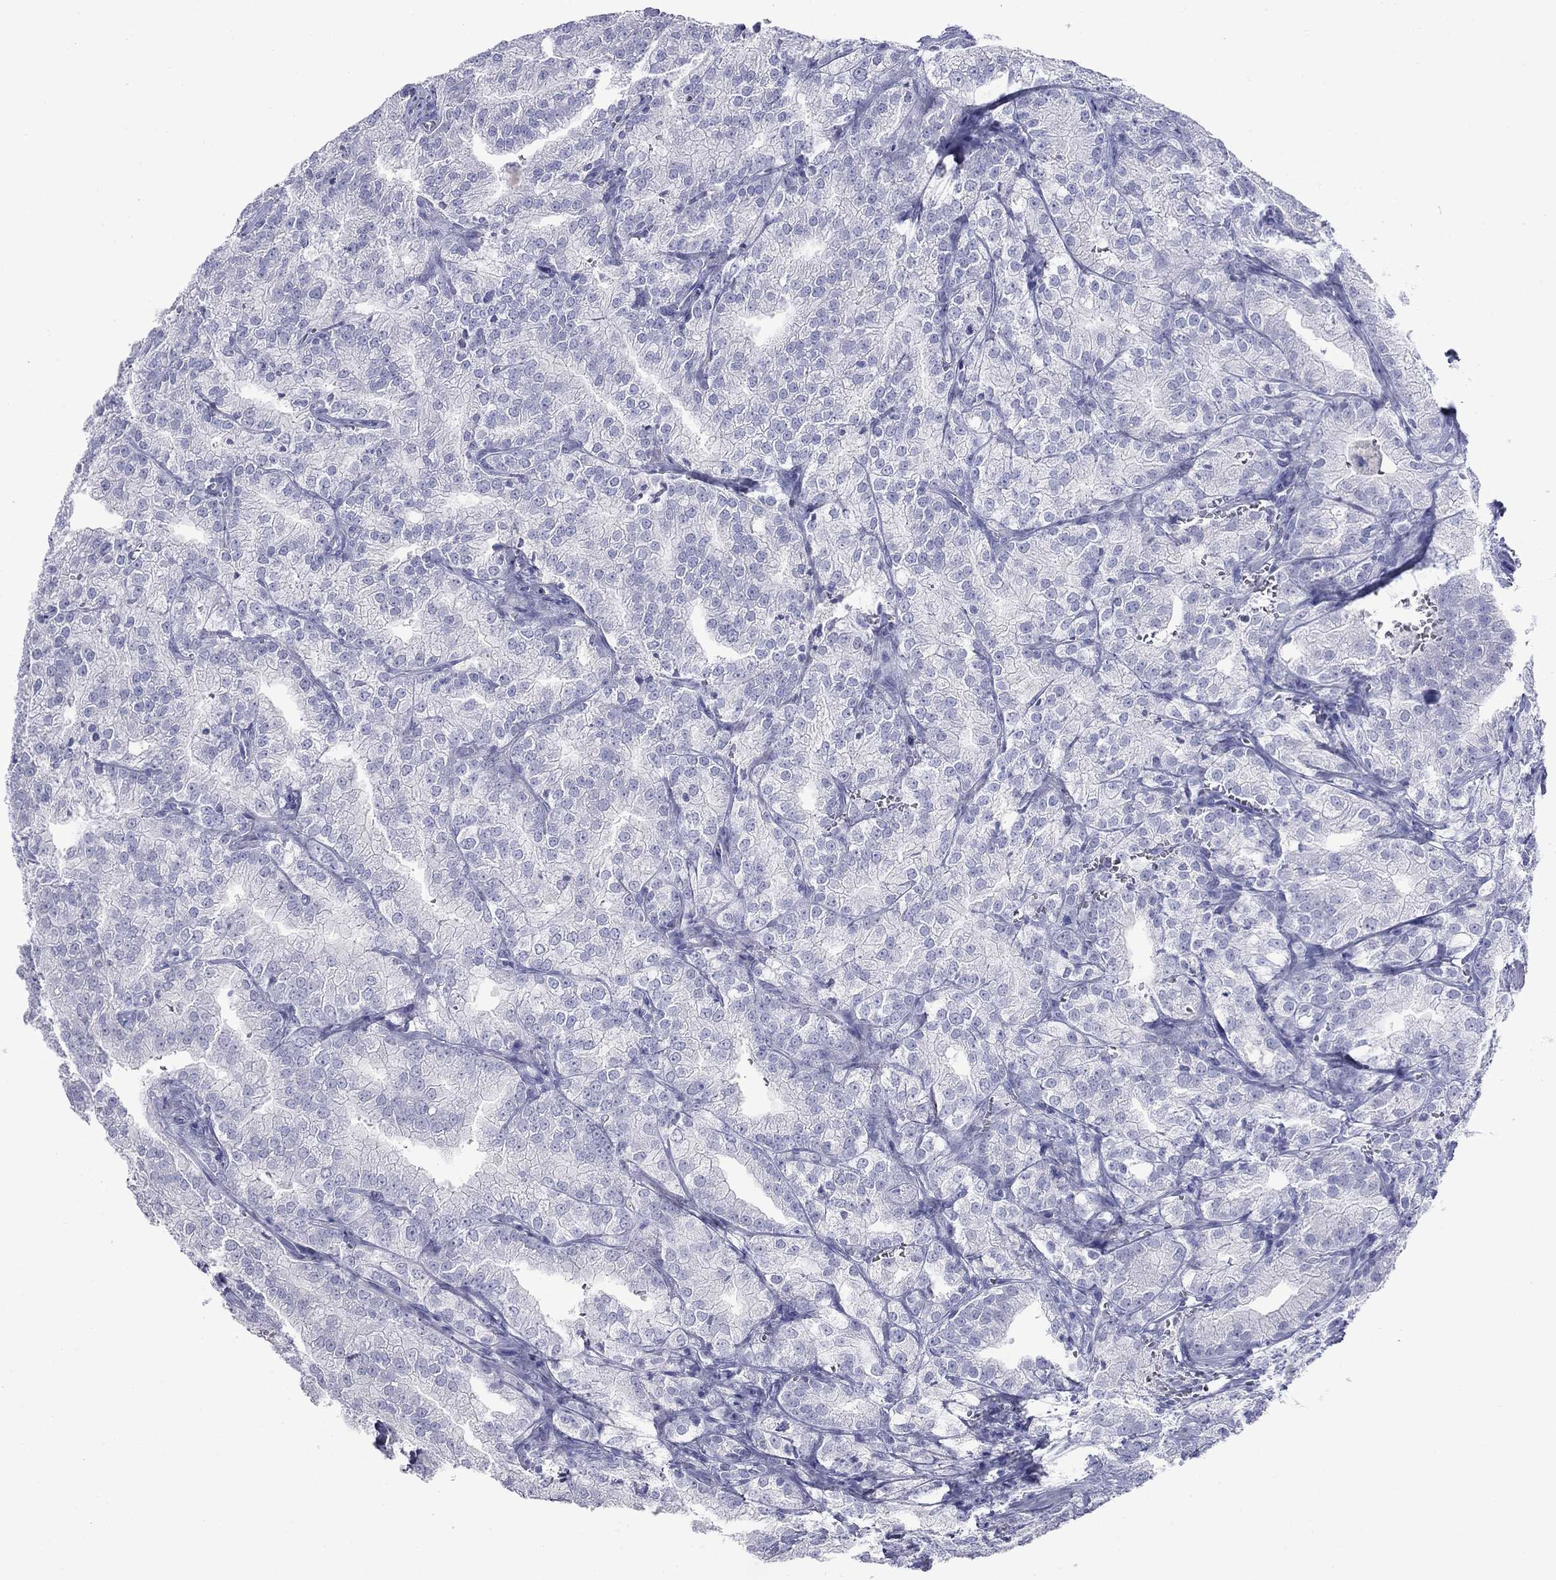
{"staining": {"intensity": "negative", "quantity": "none", "location": "none"}, "tissue": "prostate cancer", "cell_type": "Tumor cells", "image_type": "cancer", "snomed": [{"axis": "morphology", "description": "Adenocarcinoma, NOS"}, {"axis": "topography", "description": "Prostate"}], "caption": "Tumor cells are negative for protein expression in human adenocarcinoma (prostate). (Brightfield microscopy of DAB IHC at high magnification).", "gene": "NPPA", "patient": {"sex": "male", "age": 70}}